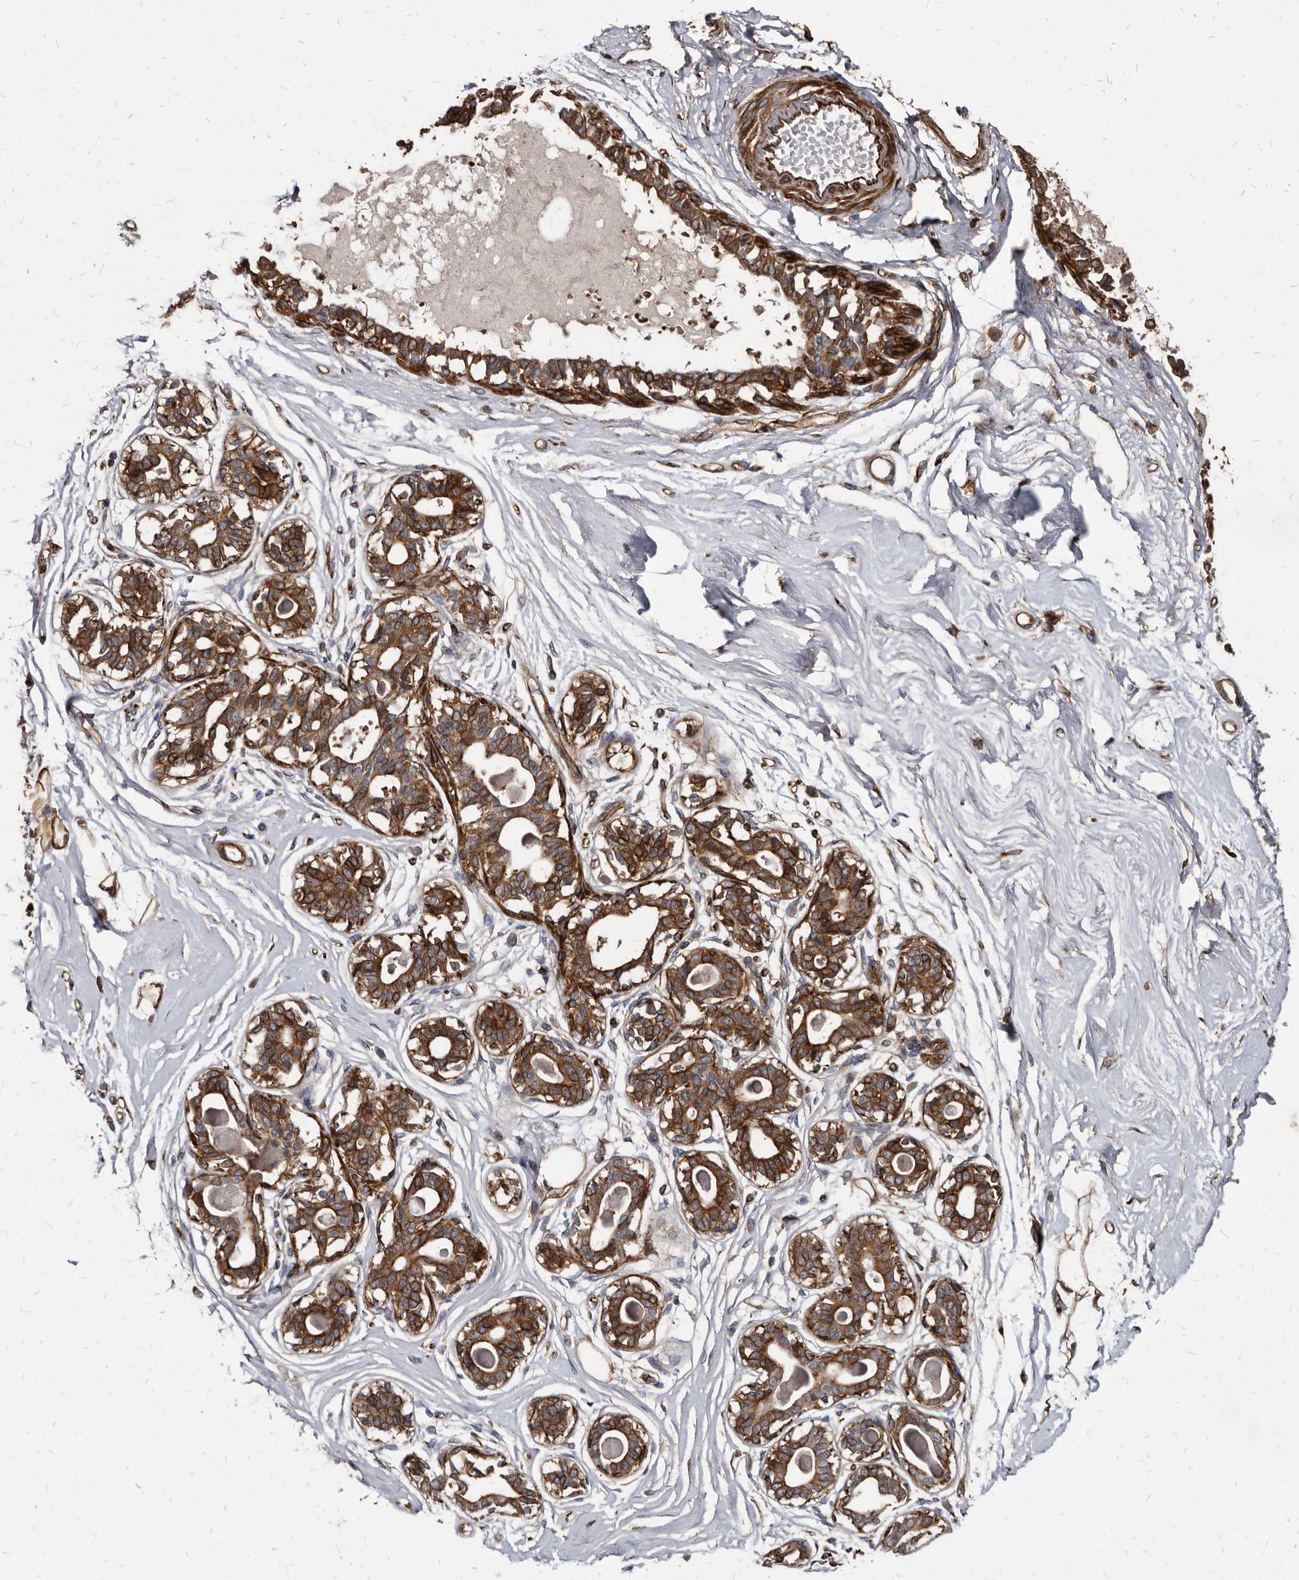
{"staining": {"intensity": "strong", "quantity": ">75%", "location": "cytoplasmic/membranous"}, "tissue": "breast", "cell_type": "Adipocytes", "image_type": "normal", "snomed": [{"axis": "morphology", "description": "Normal tissue, NOS"}, {"axis": "topography", "description": "Breast"}], "caption": "Immunohistochemical staining of unremarkable breast exhibits strong cytoplasmic/membranous protein staining in approximately >75% of adipocytes. (DAB (3,3'-diaminobenzidine) = brown stain, brightfield microscopy at high magnification).", "gene": "KCTD20", "patient": {"sex": "female", "age": 45}}